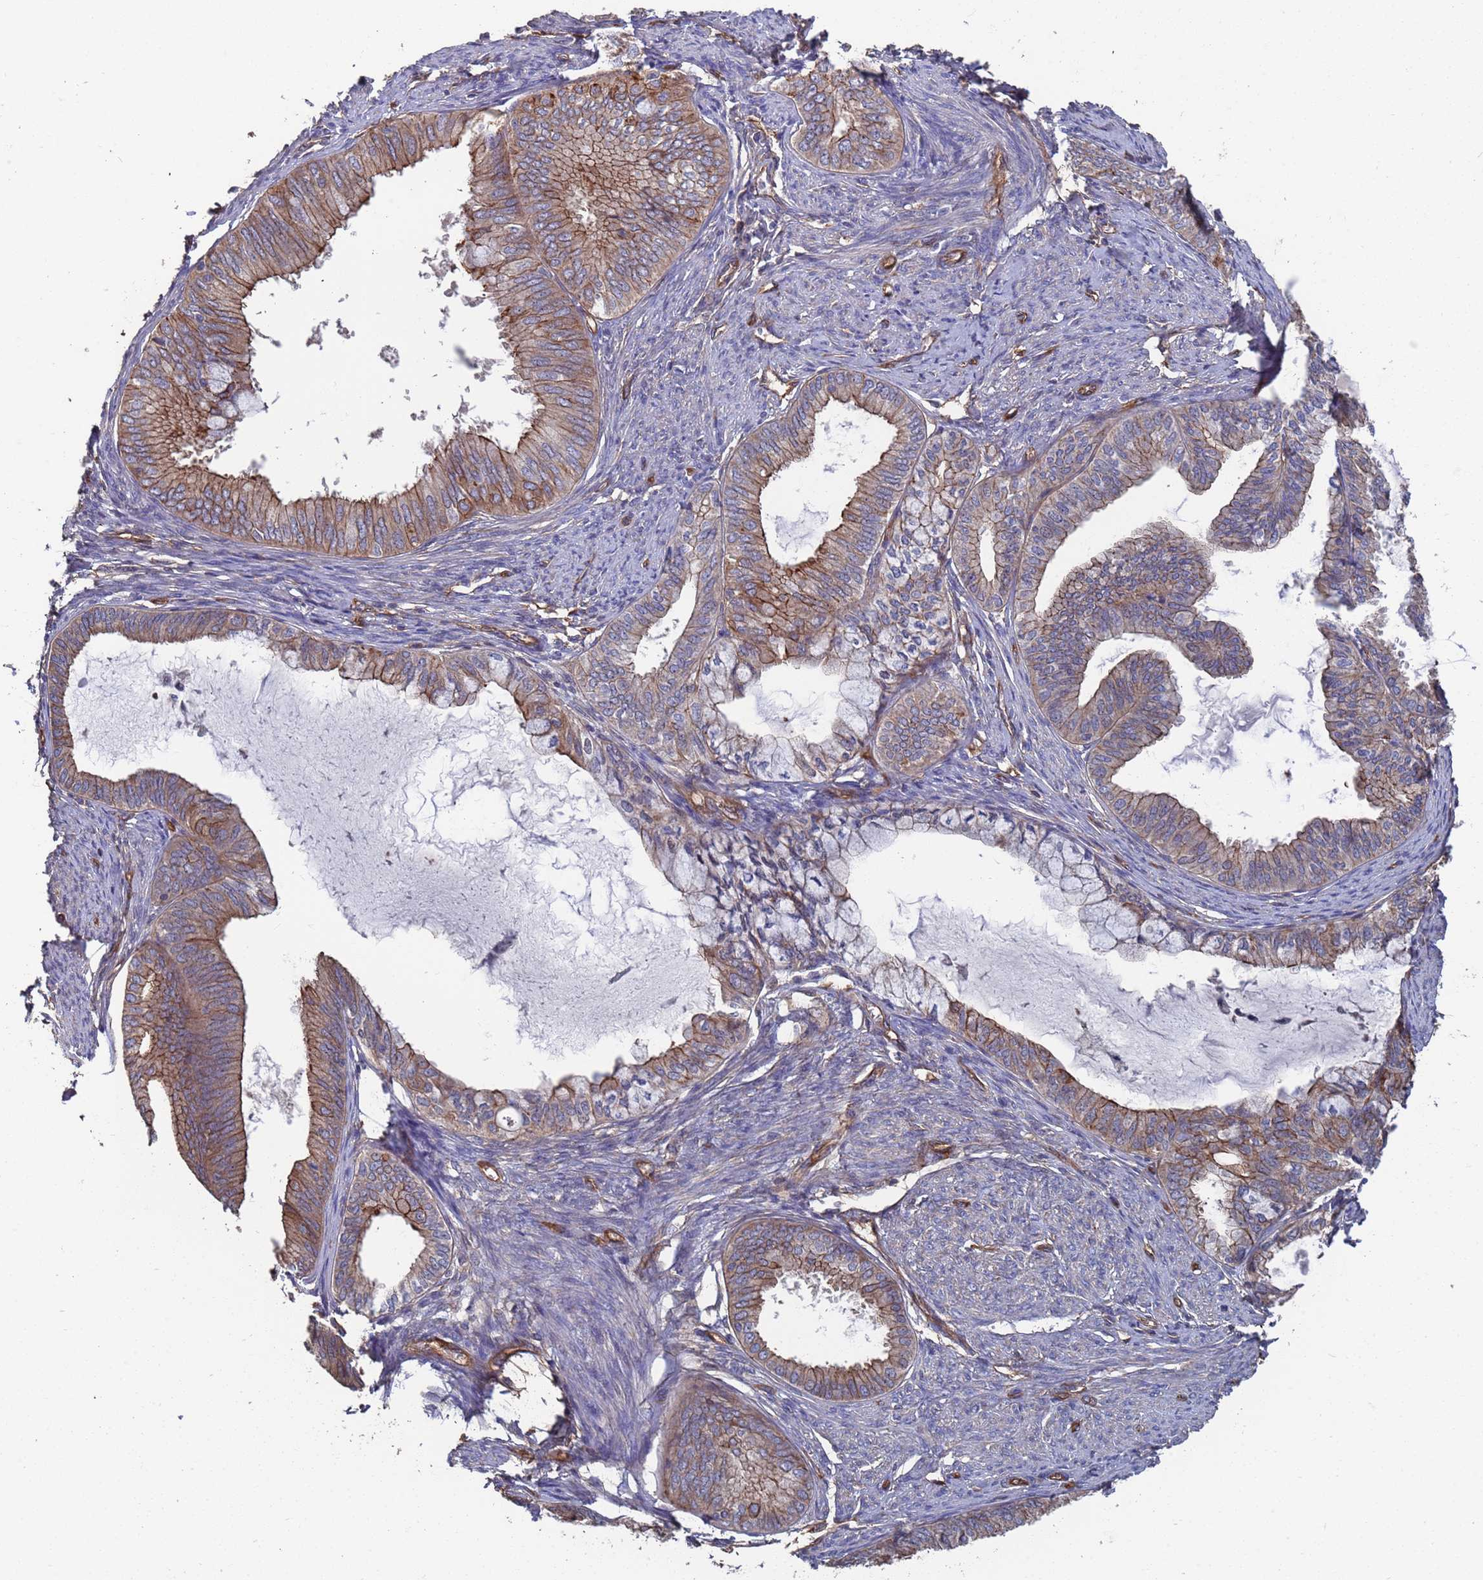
{"staining": {"intensity": "moderate", "quantity": "25%-75%", "location": "cytoplasmic/membranous"}, "tissue": "endometrial cancer", "cell_type": "Tumor cells", "image_type": "cancer", "snomed": [{"axis": "morphology", "description": "Adenocarcinoma, NOS"}, {"axis": "topography", "description": "Endometrium"}], "caption": "Tumor cells demonstrate moderate cytoplasmic/membranous staining in approximately 25%-75% of cells in endometrial cancer.", "gene": "NDUFAF6", "patient": {"sex": "female", "age": 86}}